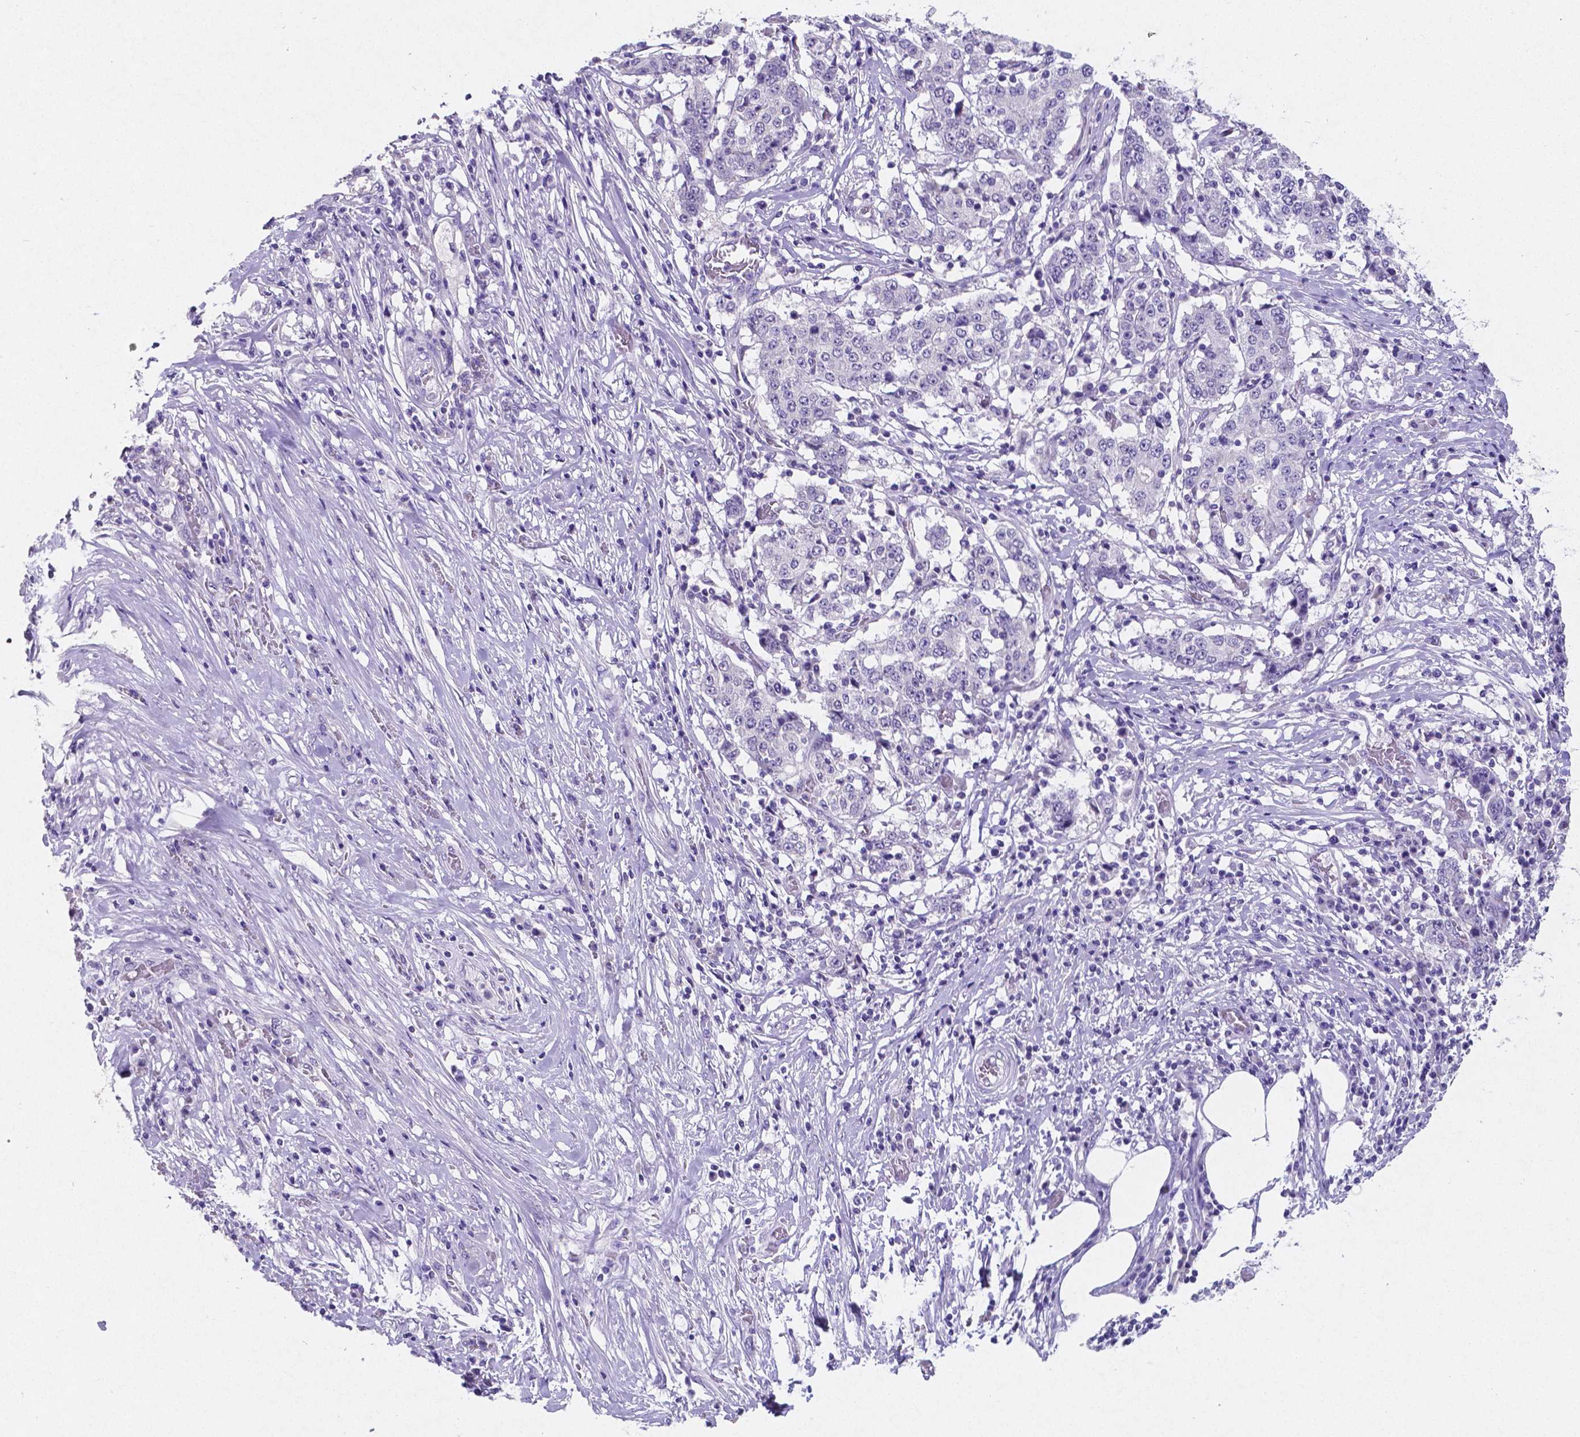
{"staining": {"intensity": "negative", "quantity": "none", "location": "none"}, "tissue": "stomach cancer", "cell_type": "Tumor cells", "image_type": "cancer", "snomed": [{"axis": "morphology", "description": "Adenocarcinoma, NOS"}, {"axis": "topography", "description": "Stomach"}], "caption": "Protein analysis of stomach adenocarcinoma displays no significant positivity in tumor cells.", "gene": "SATB2", "patient": {"sex": "male", "age": 59}}